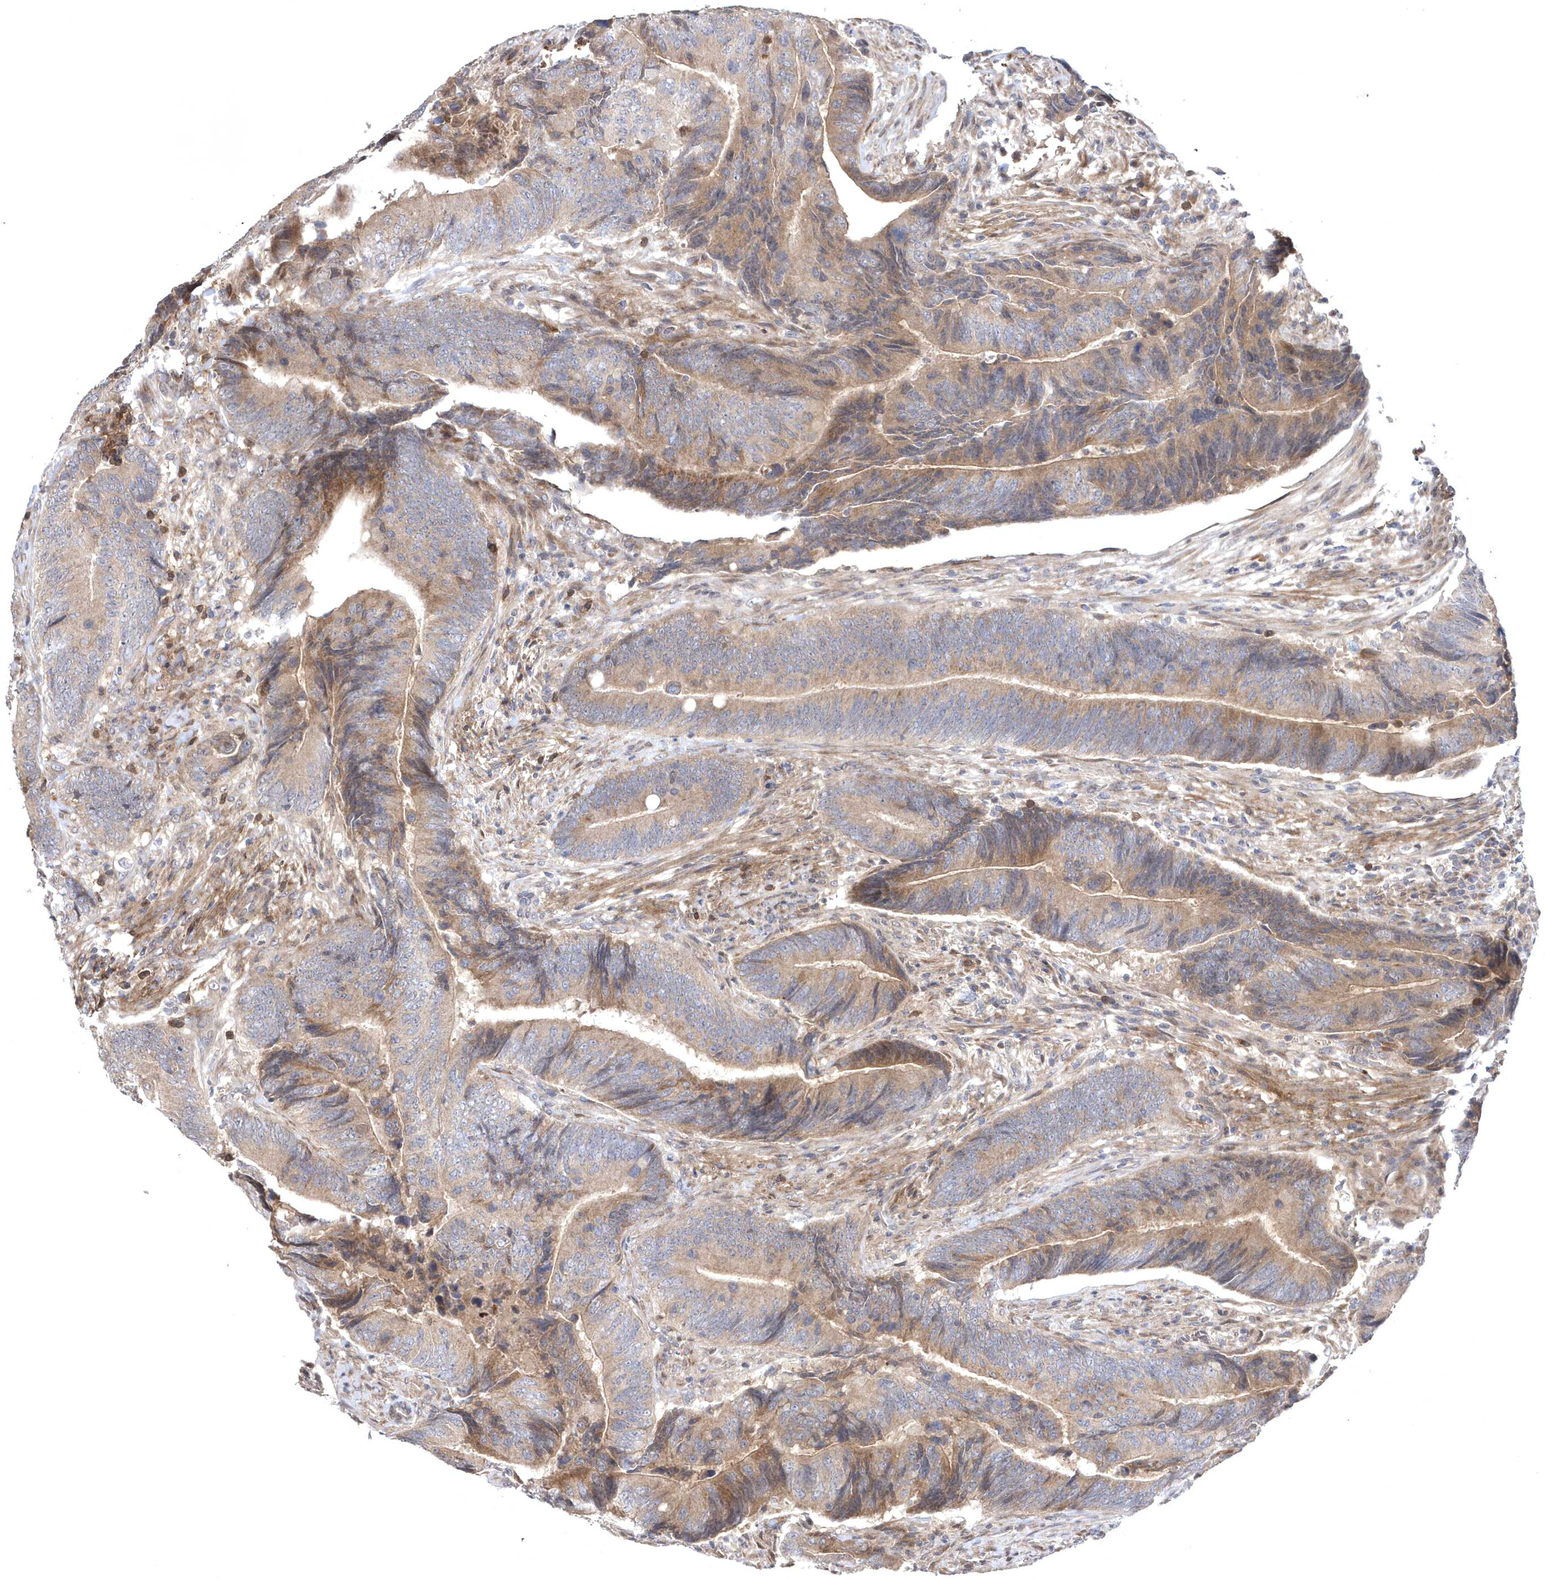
{"staining": {"intensity": "moderate", "quantity": ">75%", "location": "cytoplasmic/membranous"}, "tissue": "colorectal cancer", "cell_type": "Tumor cells", "image_type": "cancer", "snomed": [{"axis": "morphology", "description": "Normal tissue, NOS"}, {"axis": "morphology", "description": "Adenocarcinoma, NOS"}, {"axis": "topography", "description": "Colon"}], "caption": "Protein expression by immunohistochemistry shows moderate cytoplasmic/membranous expression in about >75% of tumor cells in adenocarcinoma (colorectal).", "gene": "HMGCS1", "patient": {"sex": "male", "age": 56}}